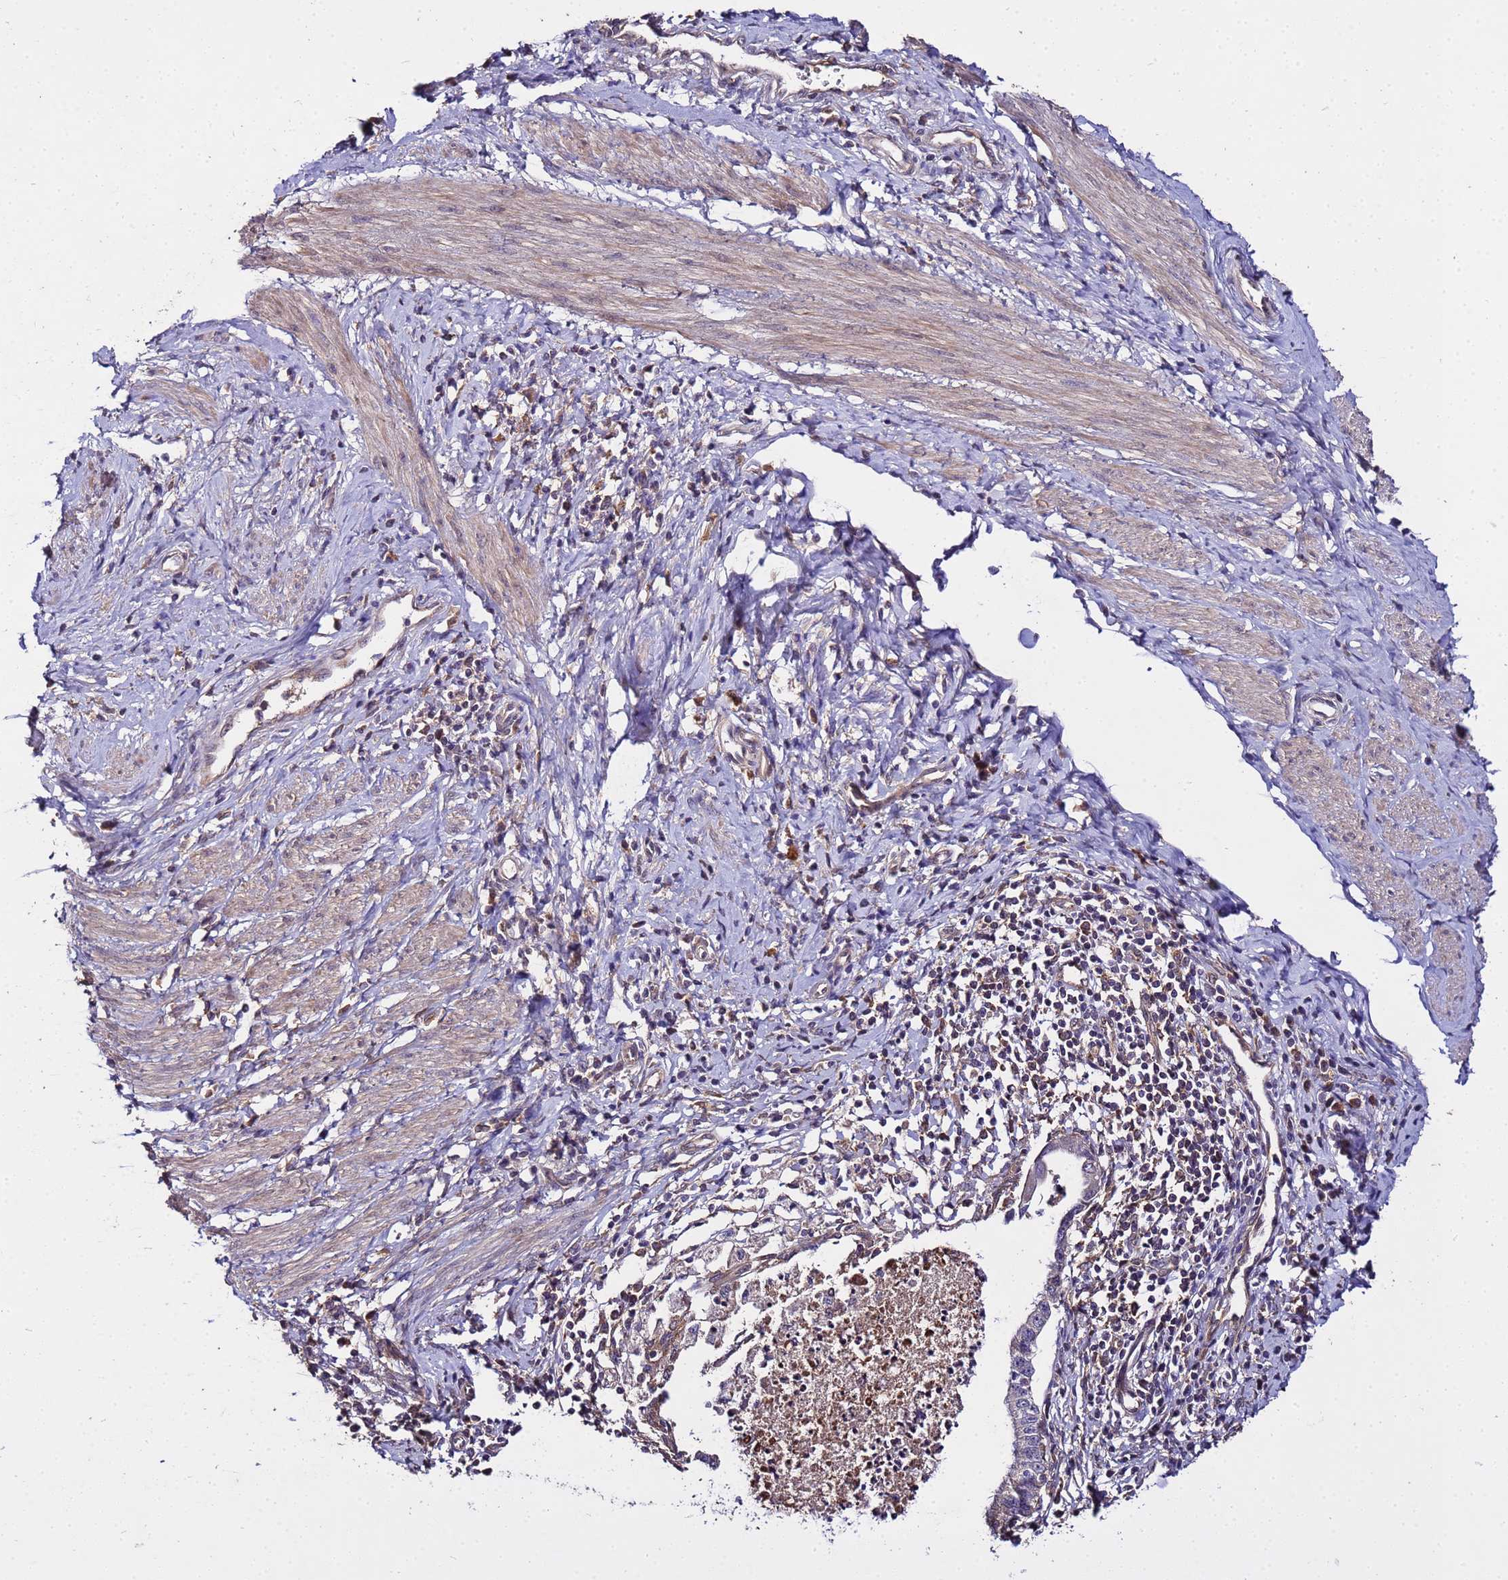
{"staining": {"intensity": "negative", "quantity": "none", "location": "none"}, "tissue": "cervical cancer", "cell_type": "Tumor cells", "image_type": "cancer", "snomed": [{"axis": "morphology", "description": "Adenocarcinoma, NOS"}, {"axis": "topography", "description": "Cervix"}], "caption": "A histopathology image of human cervical cancer (adenocarcinoma) is negative for staining in tumor cells.", "gene": "GSPT2", "patient": {"sex": "female", "age": 36}}